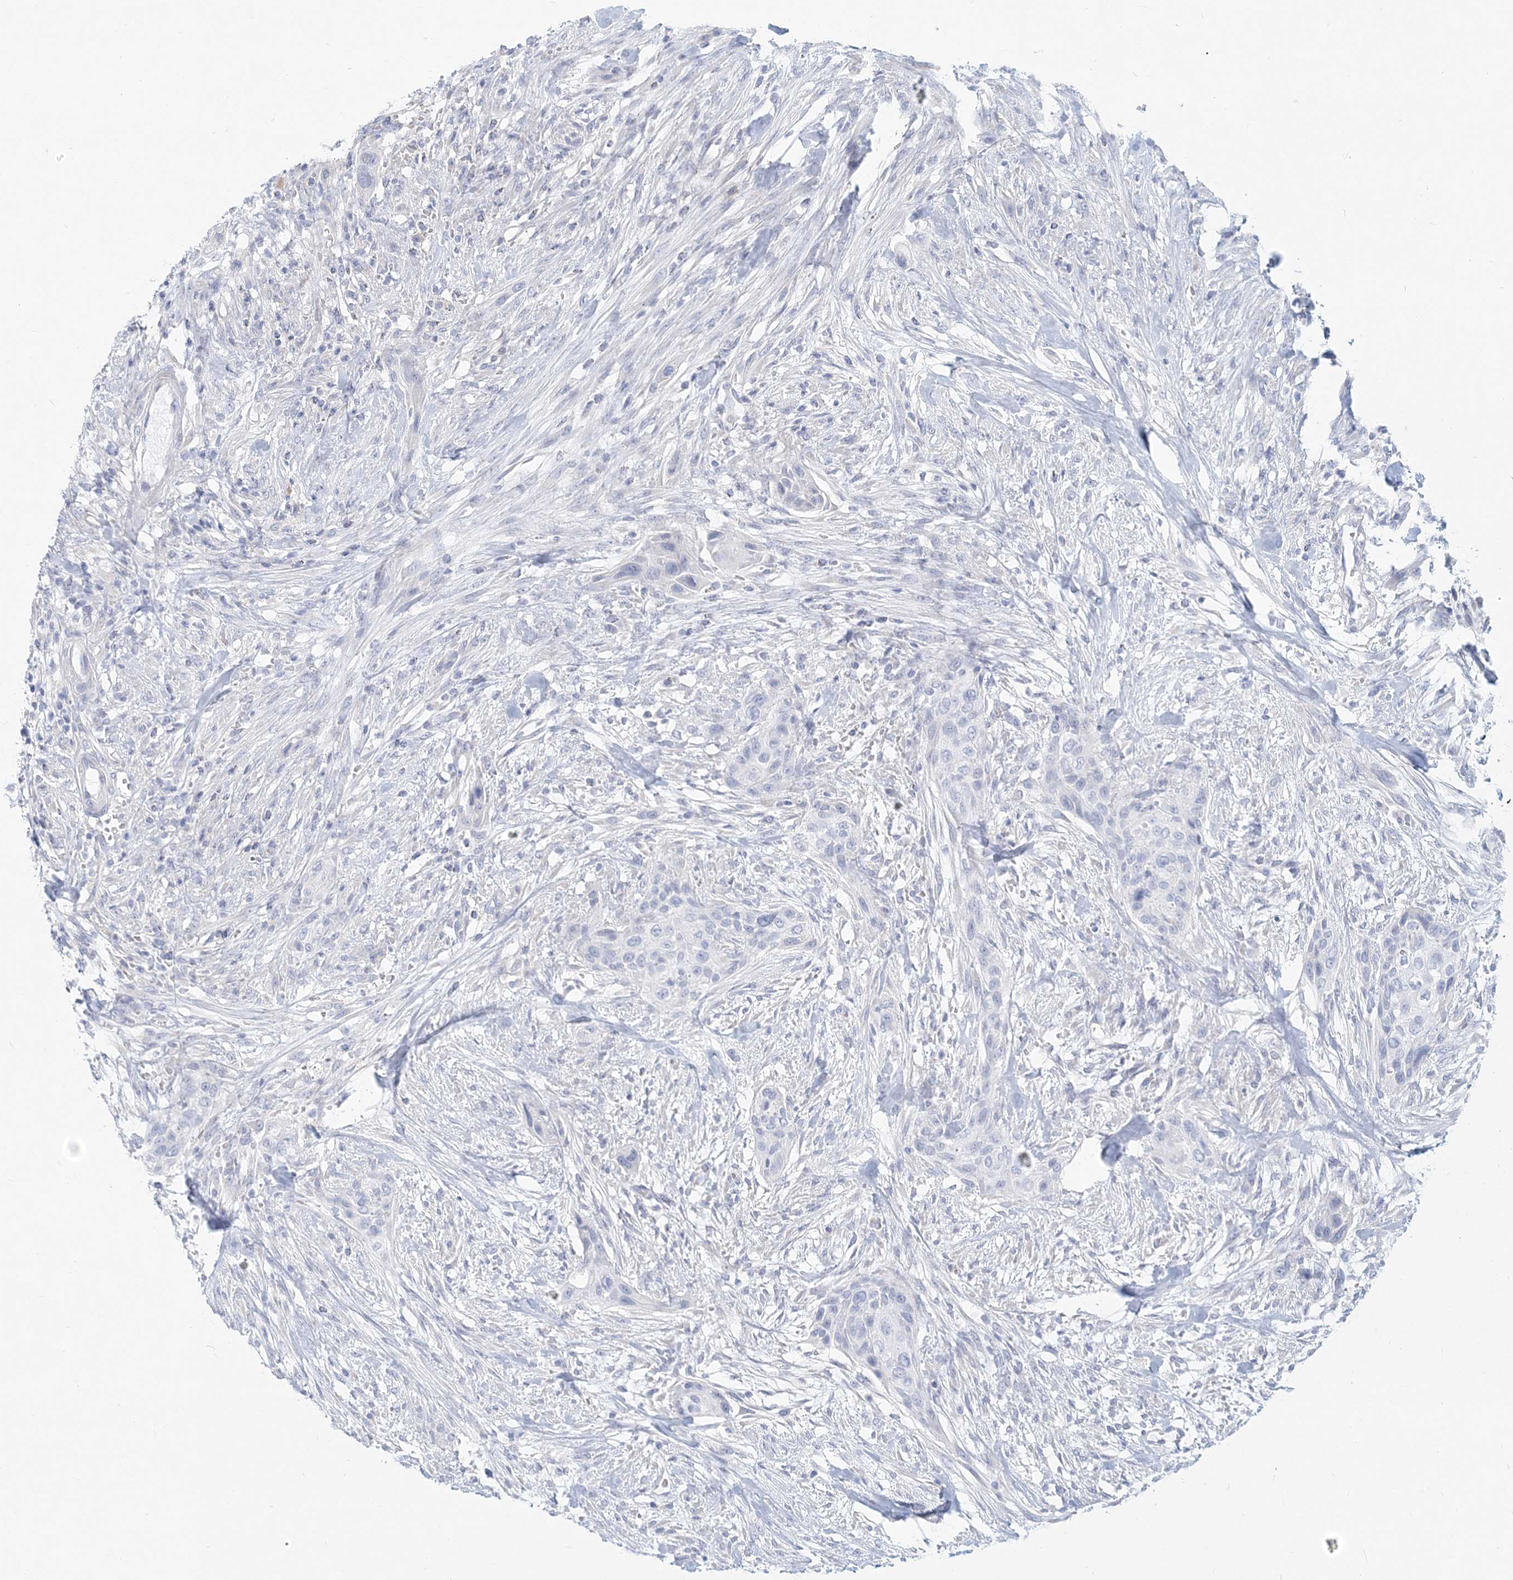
{"staining": {"intensity": "negative", "quantity": "none", "location": "none"}, "tissue": "urothelial cancer", "cell_type": "Tumor cells", "image_type": "cancer", "snomed": [{"axis": "morphology", "description": "Urothelial carcinoma, High grade"}, {"axis": "topography", "description": "Urinary bladder"}], "caption": "Immunohistochemistry (IHC) image of neoplastic tissue: urothelial carcinoma (high-grade) stained with DAB (3,3'-diaminobenzidine) shows no significant protein staining in tumor cells. The staining was performed using DAB to visualize the protein expression in brown, while the nuclei were stained in blue with hematoxylin (Magnification: 20x).", "gene": "CSN1S1", "patient": {"sex": "male", "age": 35}}